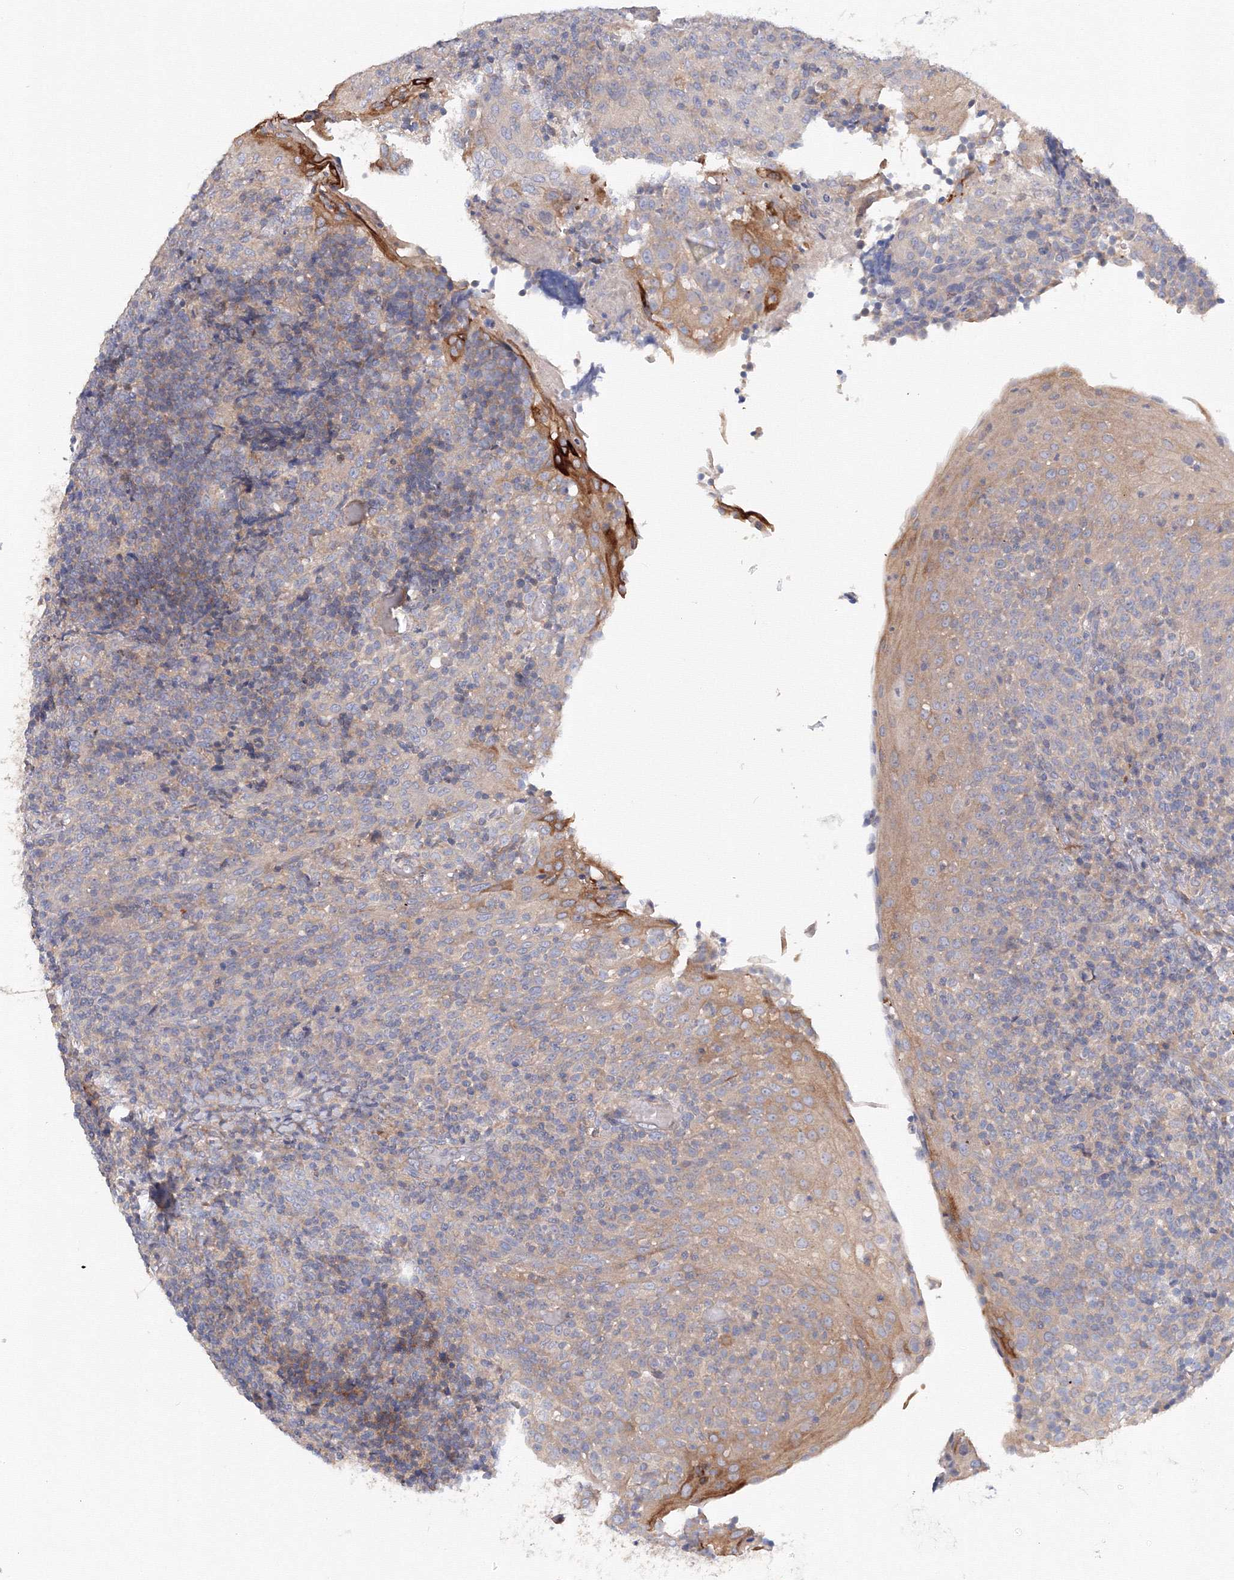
{"staining": {"intensity": "negative", "quantity": "none", "location": "none"}, "tissue": "tonsil", "cell_type": "Germinal center cells", "image_type": "normal", "snomed": [{"axis": "morphology", "description": "Normal tissue, NOS"}, {"axis": "topography", "description": "Tonsil"}], "caption": "Micrograph shows no significant protein positivity in germinal center cells of normal tonsil. (DAB (3,3'-diaminobenzidine) immunohistochemistry (IHC) visualized using brightfield microscopy, high magnification).", "gene": "DIS3L2", "patient": {"sex": "female", "age": 19}}